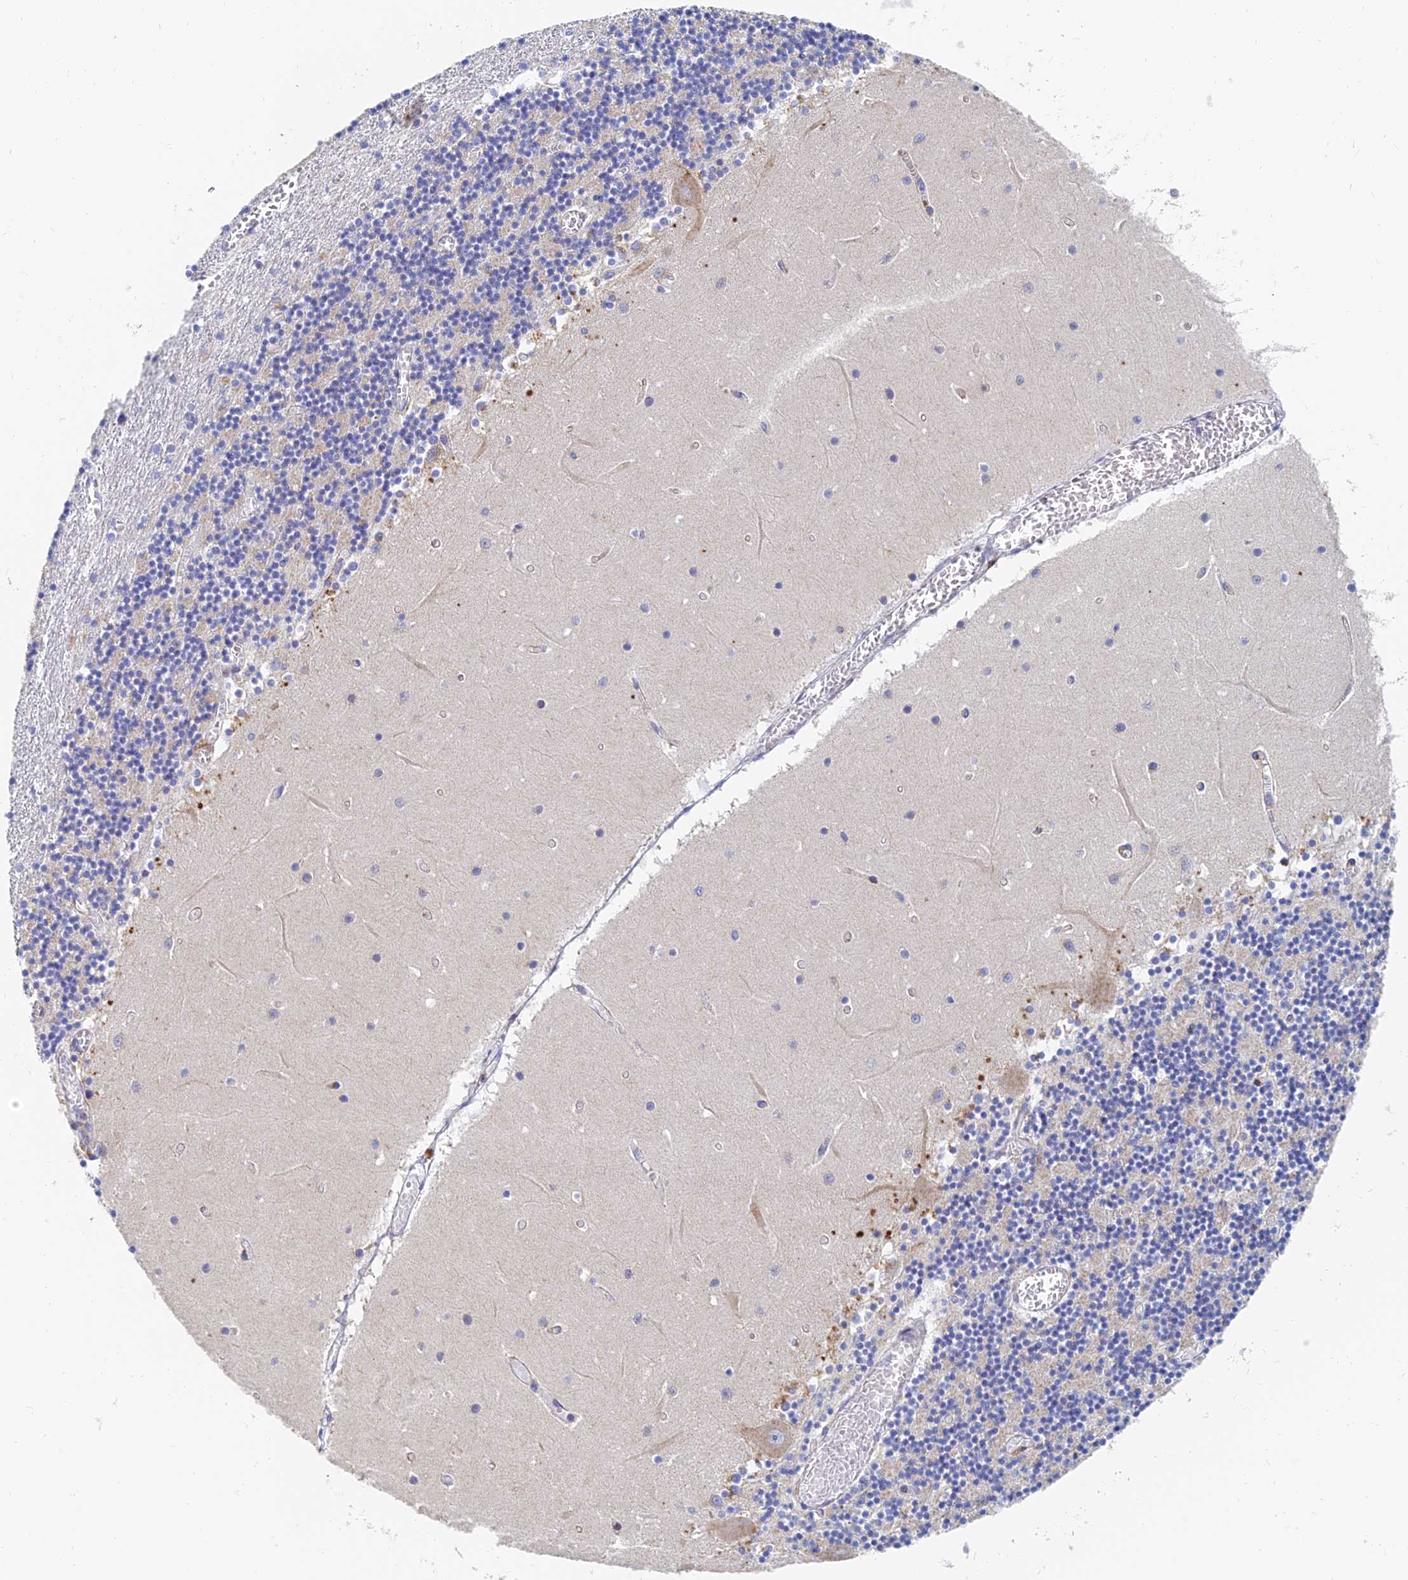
{"staining": {"intensity": "negative", "quantity": "none", "location": "none"}, "tissue": "cerebellum", "cell_type": "Cells in granular layer", "image_type": "normal", "snomed": [{"axis": "morphology", "description": "Normal tissue, NOS"}, {"axis": "topography", "description": "Cerebellum"}], "caption": "Immunohistochemical staining of benign human cerebellum demonstrates no significant staining in cells in granular layer.", "gene": "SPNS1", "patient": {"sex": "female", "age": 28}}